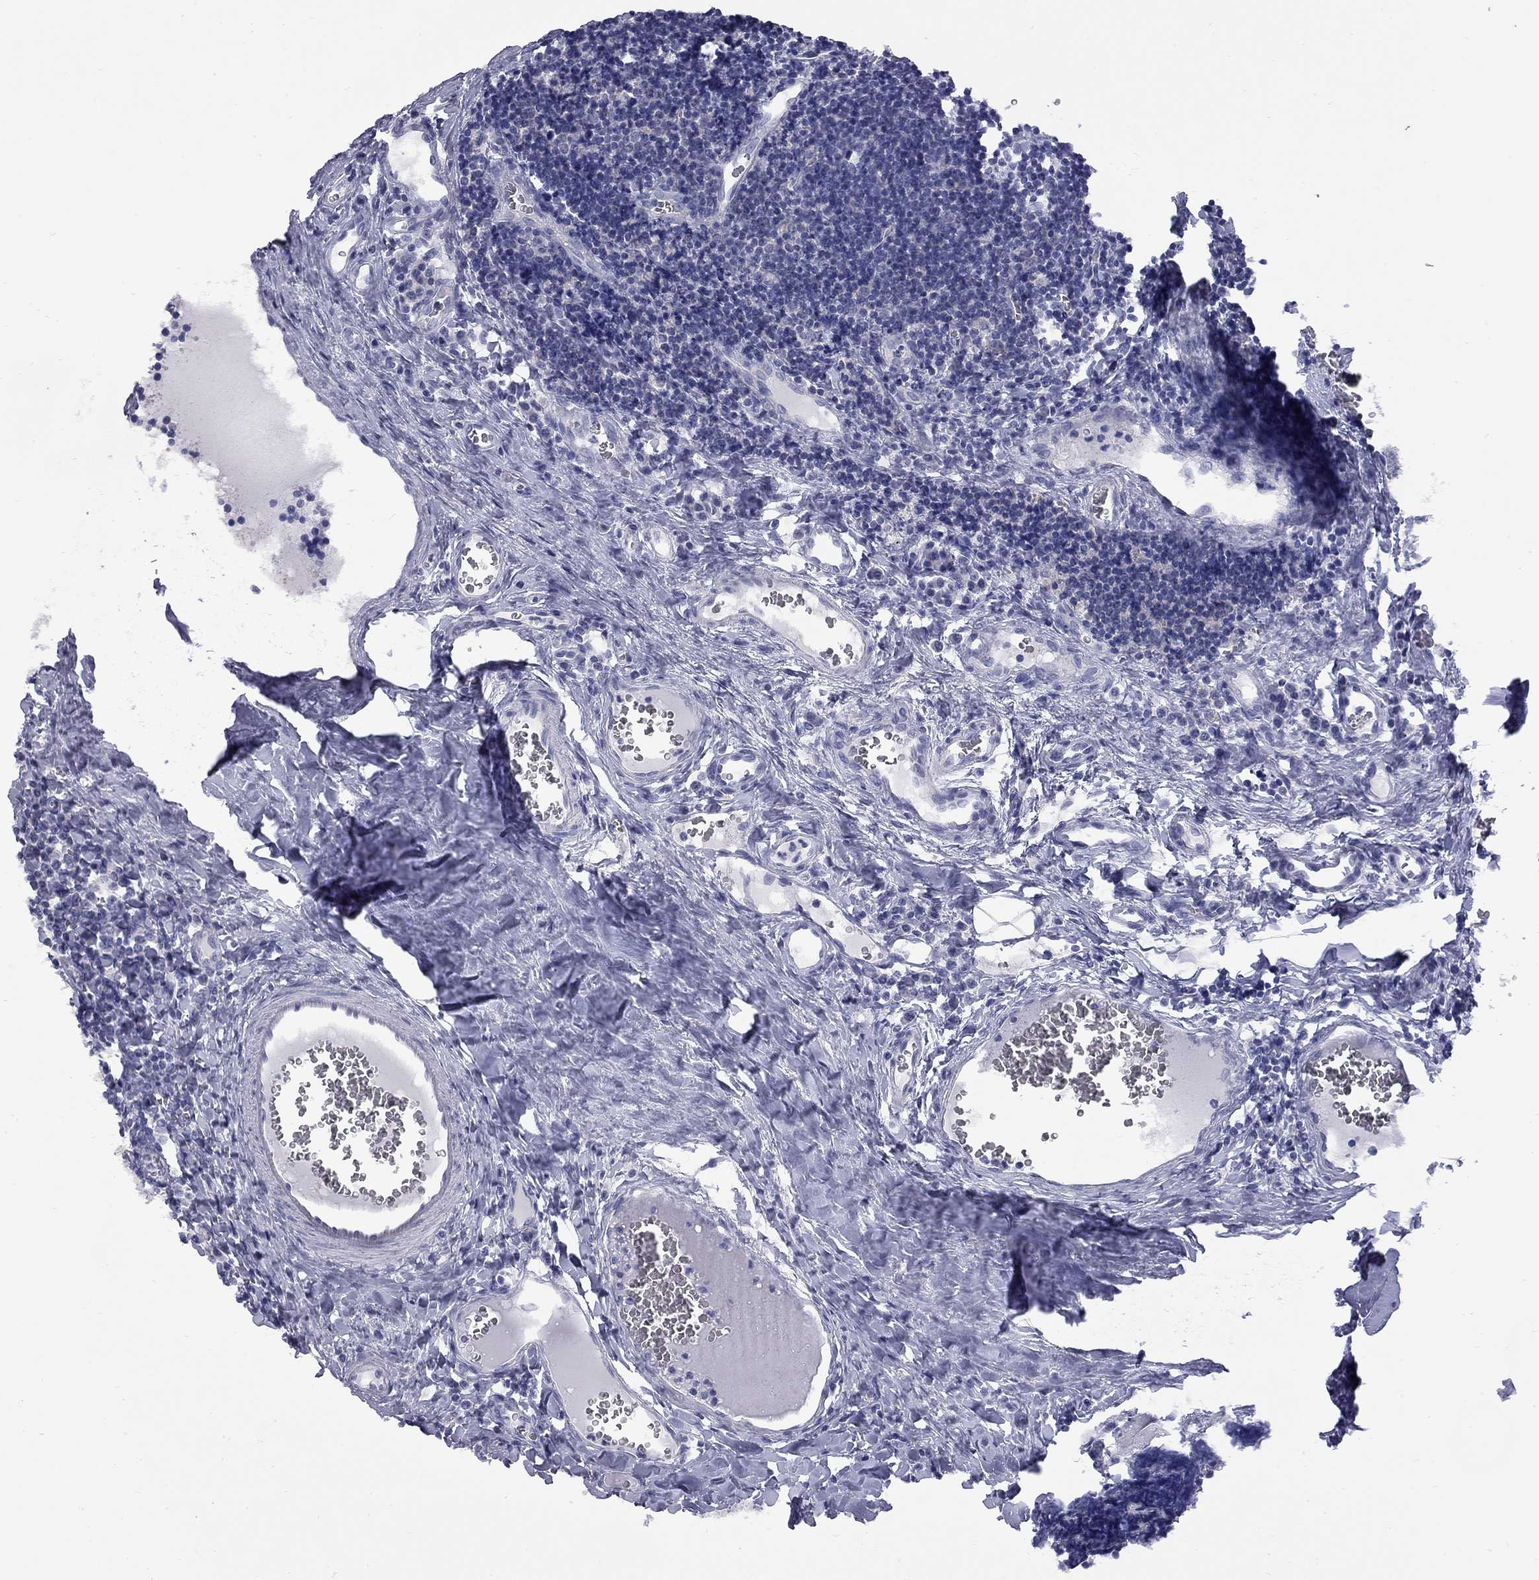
{"staining": {"intensity": "weak", "quantity": "<25%", "location": "cytoplasmic/membranous"}, "tissue": "tonsil", "cell_type": "Germinal center cells", "image_type": "normal", "snomed": [{"axis": "morphology", "description": "Normal tissue, NOS"}, {"axis": "morphology", "description": "Inflammation, NOS"}, {"axis": "topography", "description": "Tonsil"}], "caption": "IHC histopathology image of normal human tonsil stained for a protein (brown), which reveals no positivity in germinal center cells.", "gene": "ABCB4", "patient": {"sex": "female", "age": 31}}